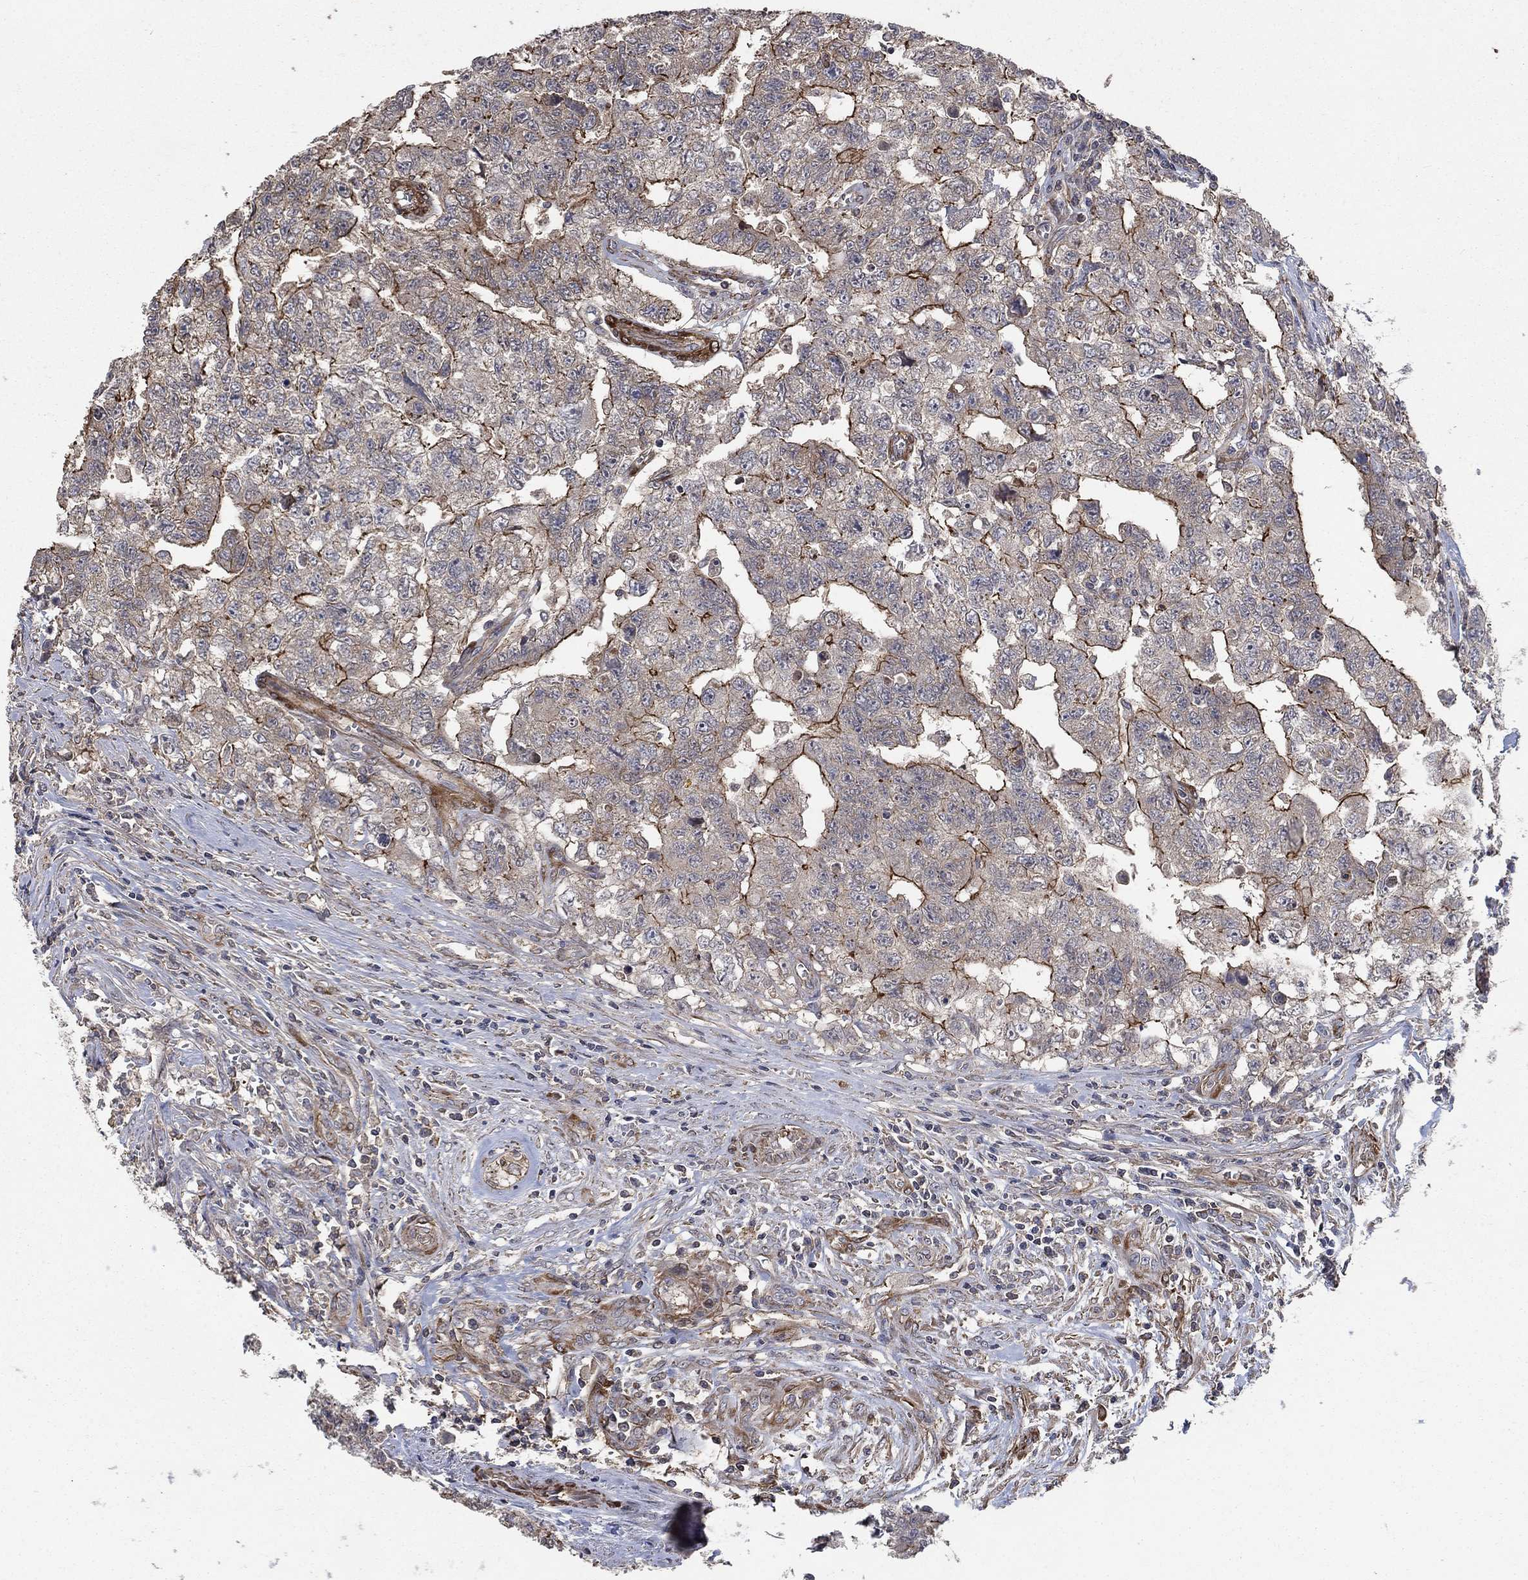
{"staining": {"intensity": "strong", "quantity": "25%-75%", "location": "cytoplasmic/membranous"}, "tissue": "testis cancer", "cell_type": "Tumor cells", "image_type": "cancer", "snomed": [{"axis": "morphology", "description": "Carcinoma, Embryonal, NOS"}, {"axis": "topography", "description": "Testis"}], "caption": "Testis cancer was stained to show a protein in brown. There is high levels of strong cytoplasmic/membranous positivity in approximately 25%-75% of tumor cells.", "gene": "PDE3A", "patient": {"sex": "male", "age": 24}}